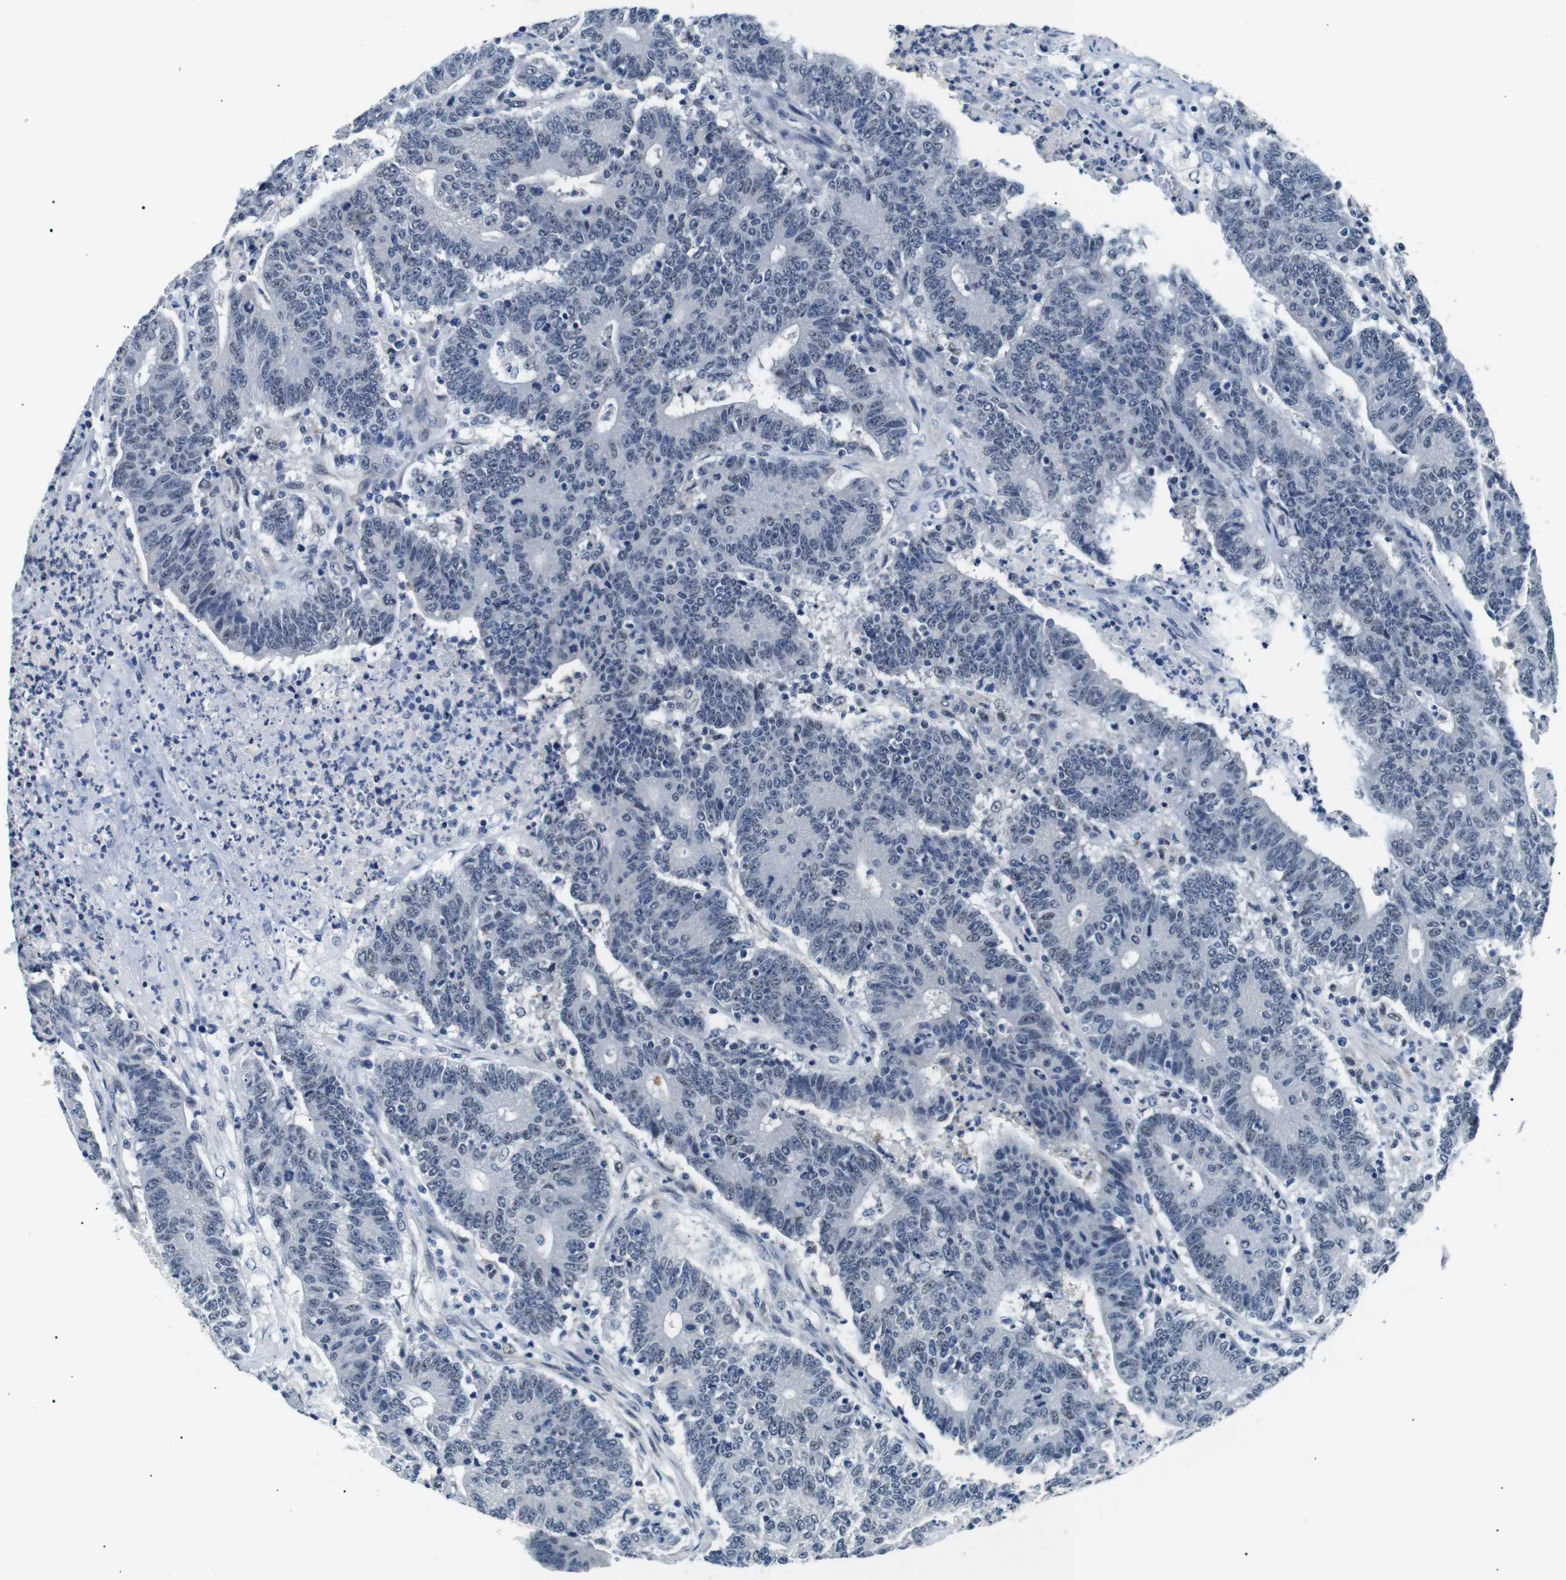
{"staining": {"intensity": "negative", "quantity": "none", "location": "none"}, "tissue": "colorectal cancer", "cell_type": "Tumor cells", "image_type": "cancer", "snomed": [{"axis": "morphology", "description": "Normal tissue, NOS"}, {"axis": "morphology", "description": "Adenocarcinoma, NOS"}, {"axis": "topography", "description": "Colon"}], "caption": "Adenocarcinoma (colorectal) stained for a protein using immunohistochemistry (IHC) reveals no staining tumor cells.", "gene": "TAFA1", "patient": {"sex": "female", "age": 75}}